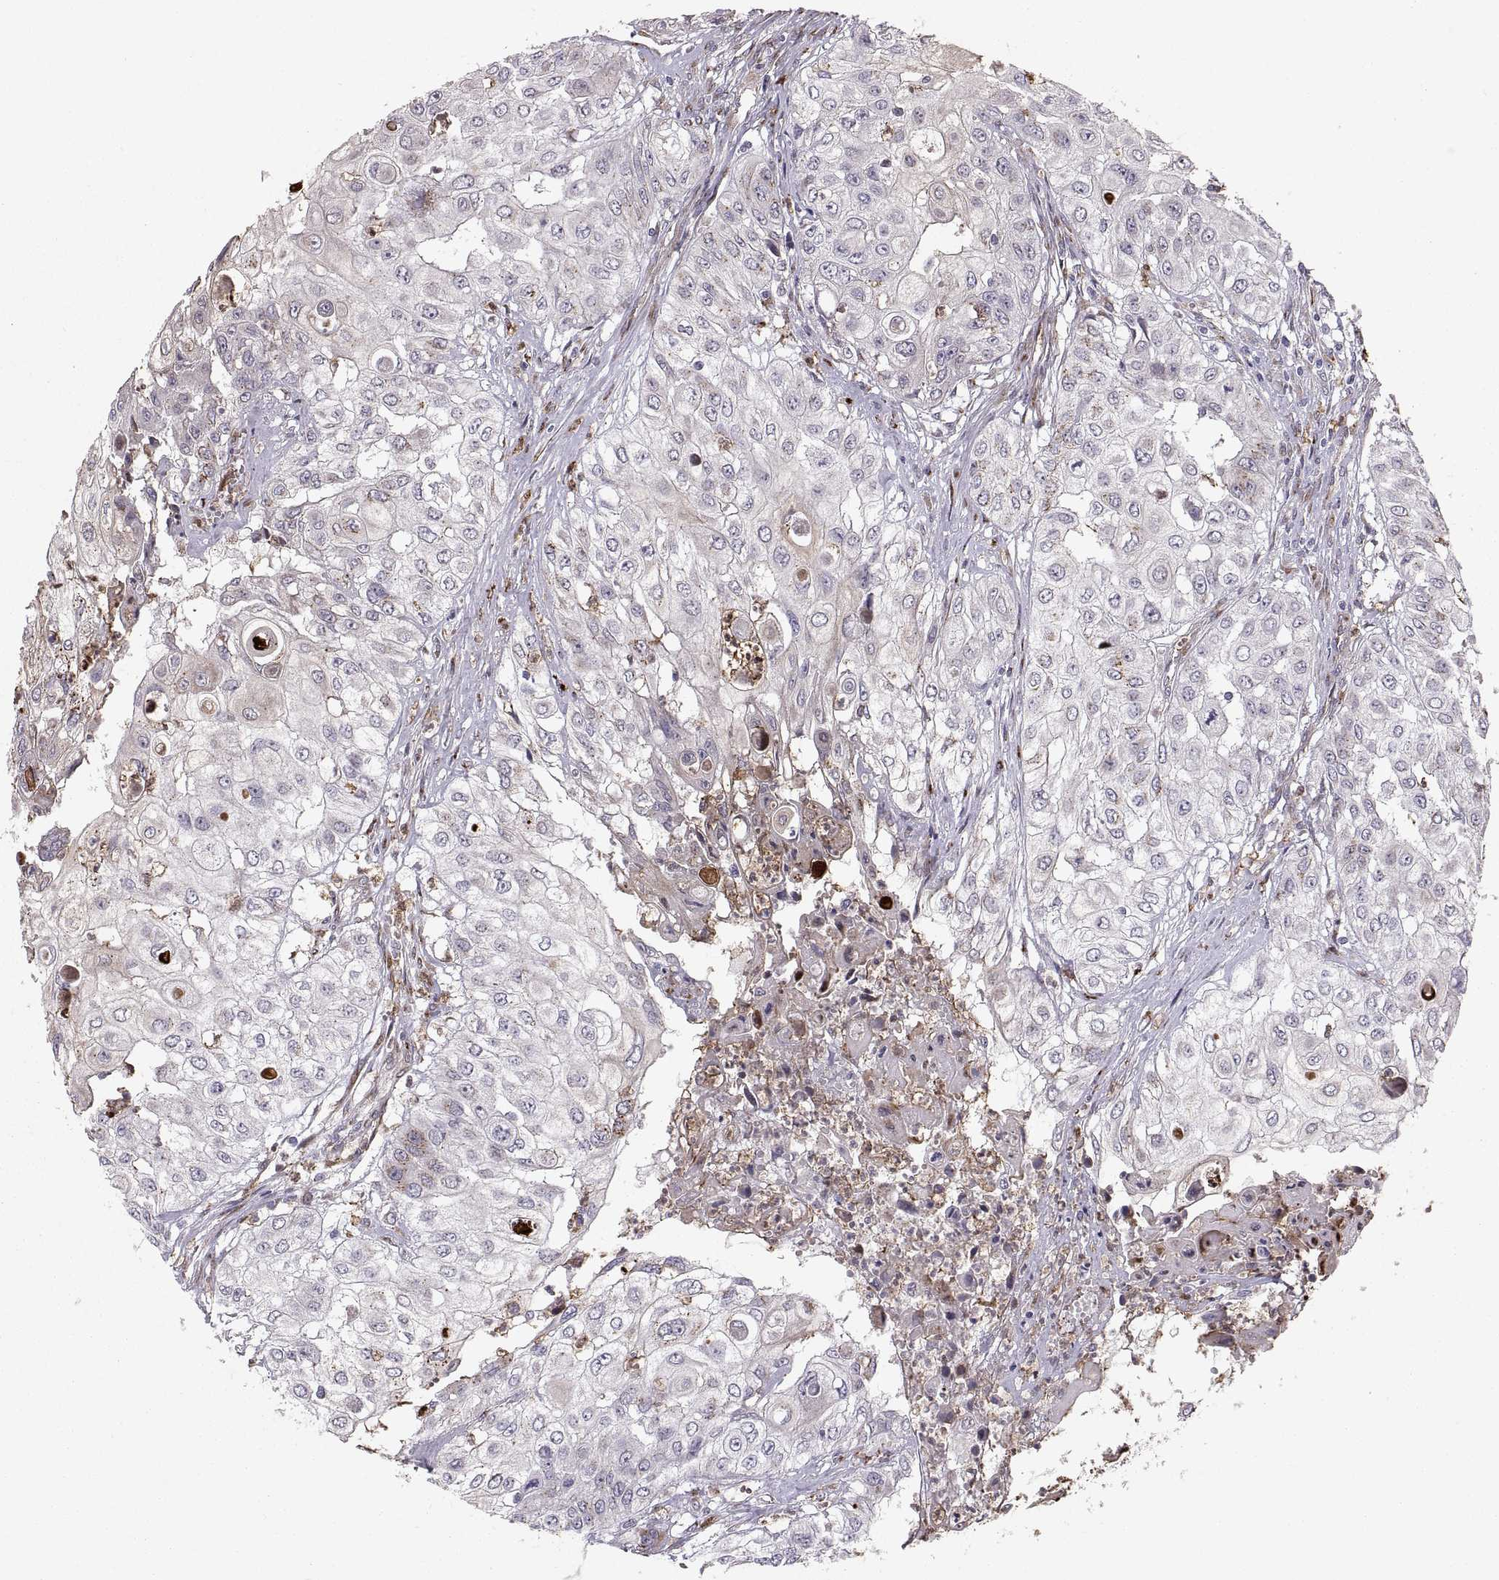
{"staining": {"intensity": "negative", "quantity": "none", "location": "none"}, "tissue": "urothelial cancer", "cell_type": "Tumor cells", "image_type": "cancer", "snomed": [{"axis": "morphology", "description": "Urothelial carcinoma, High grade"}, {"axis": "topography", "description": "Urinary bladder"}], "caption": "Immunohistochemistry (IHC) photomicrograph of neoplastic tissue: human high-grade urothelial carcinoma stained with DAB (3,3'-diaminobenzidine) exhibits no significant protein staining in tumor cells.", "gene": "TESC", "patient": {"sex": "female", "age": 79}}